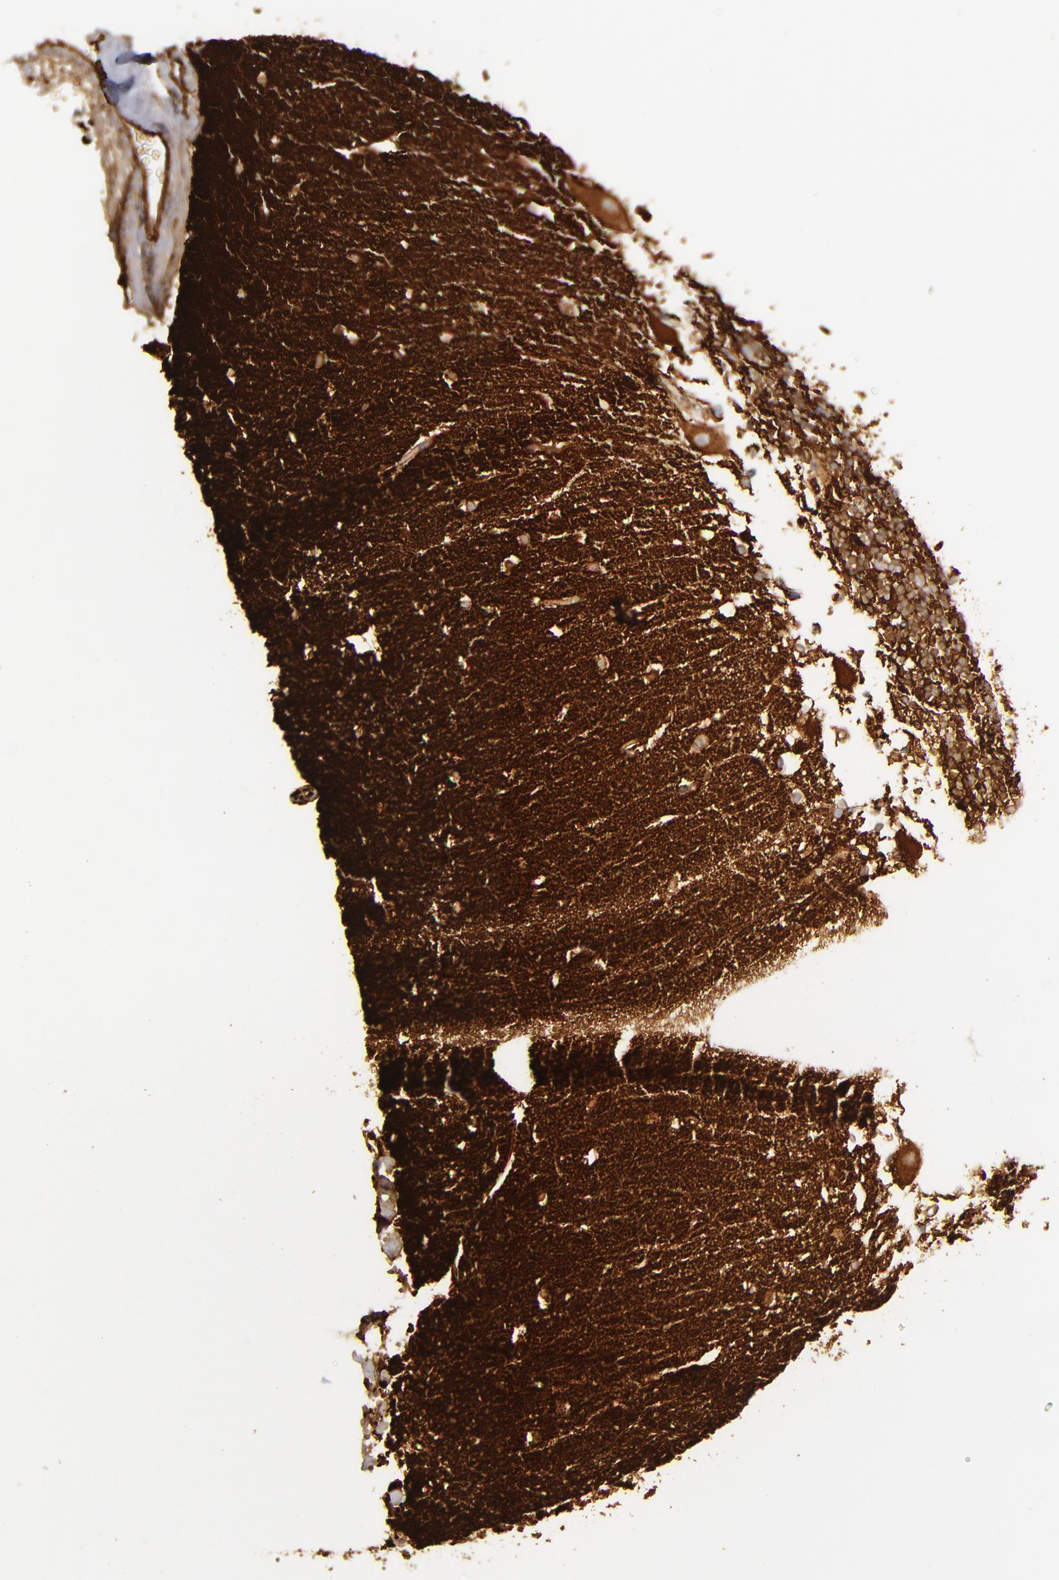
{"staining": {"intensity": "strong", "quantity": ">75%", "location": "cytoplasmic/membranous"}, "tissue": "cerebellum", "cell_type": "Cells in granular layer", "image_type": "normal", "snomed": [{"axis": "morphology", "description": "Normal tissue, NOS"}, {"axis": "topography", "description": "Cerebellum"}], "caption": "A high-resolution micrograph shows immunohistochemistry (IHC) staining of normal cerebellum, which reveals strong cytoplasmic/membranous positivity in approximately >75% of cells in granular layer.", "gene": "MCAM", "patient": {"sex": "female", "age": 19}}